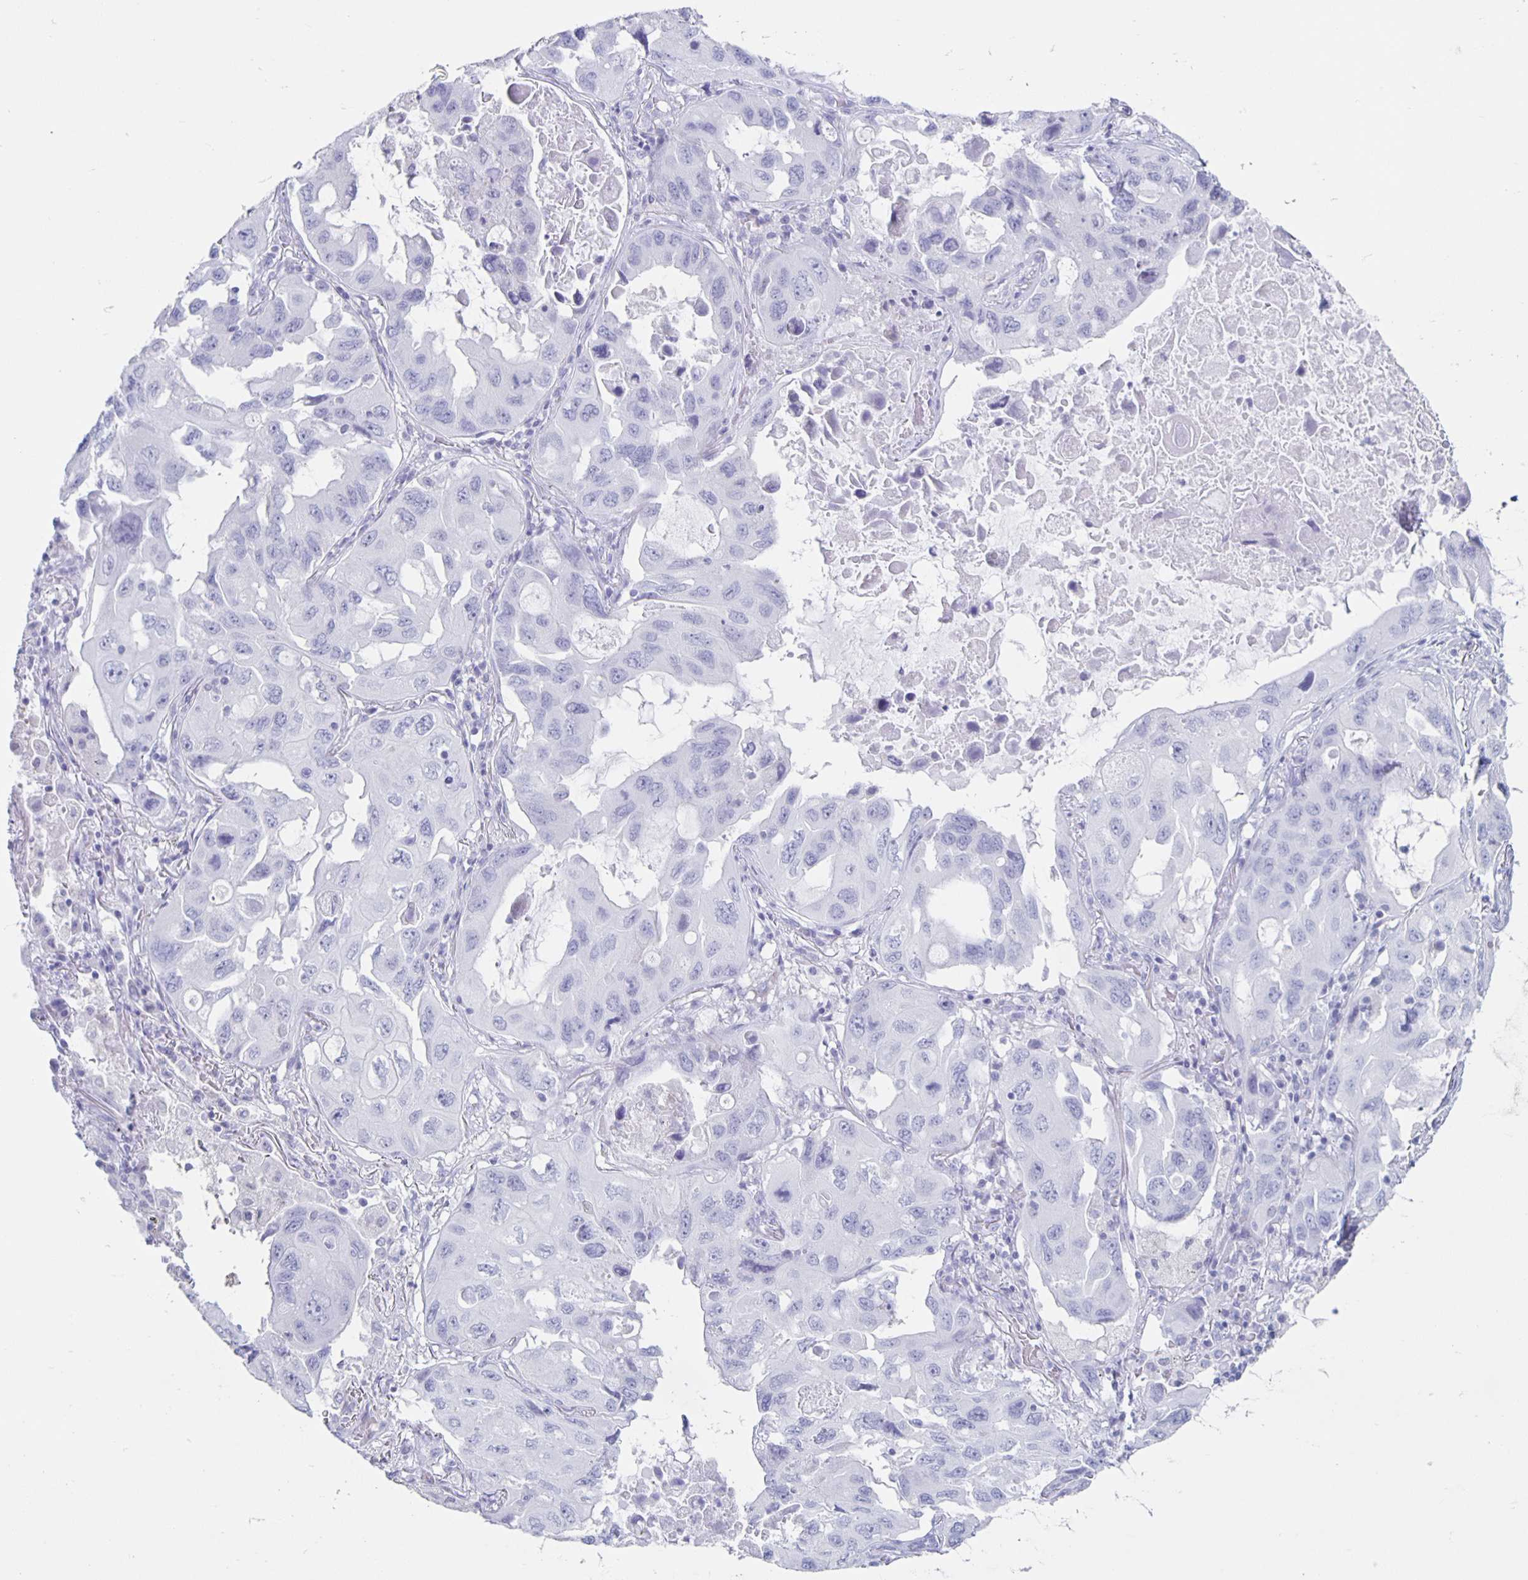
{"staining": {"intensity": "negative", "quantity": "none", "location": "none"}, "tissue": "lung cancer", "cell_type": "Tumor cells", "image_type": "cancer", "snomed": [{"axis": "morphology", "description": "Squamous cell carcinoma, NOS"}, {"axis": "topography", "description": "Lung"}], "caption": "This is an immunohistochemistry (IHC) image of human squamous cell carcinoma (lung). There is no positivity in tumor cells.", "gene": "CT45A5", "patient": {"sex": "female", "age": 73}}